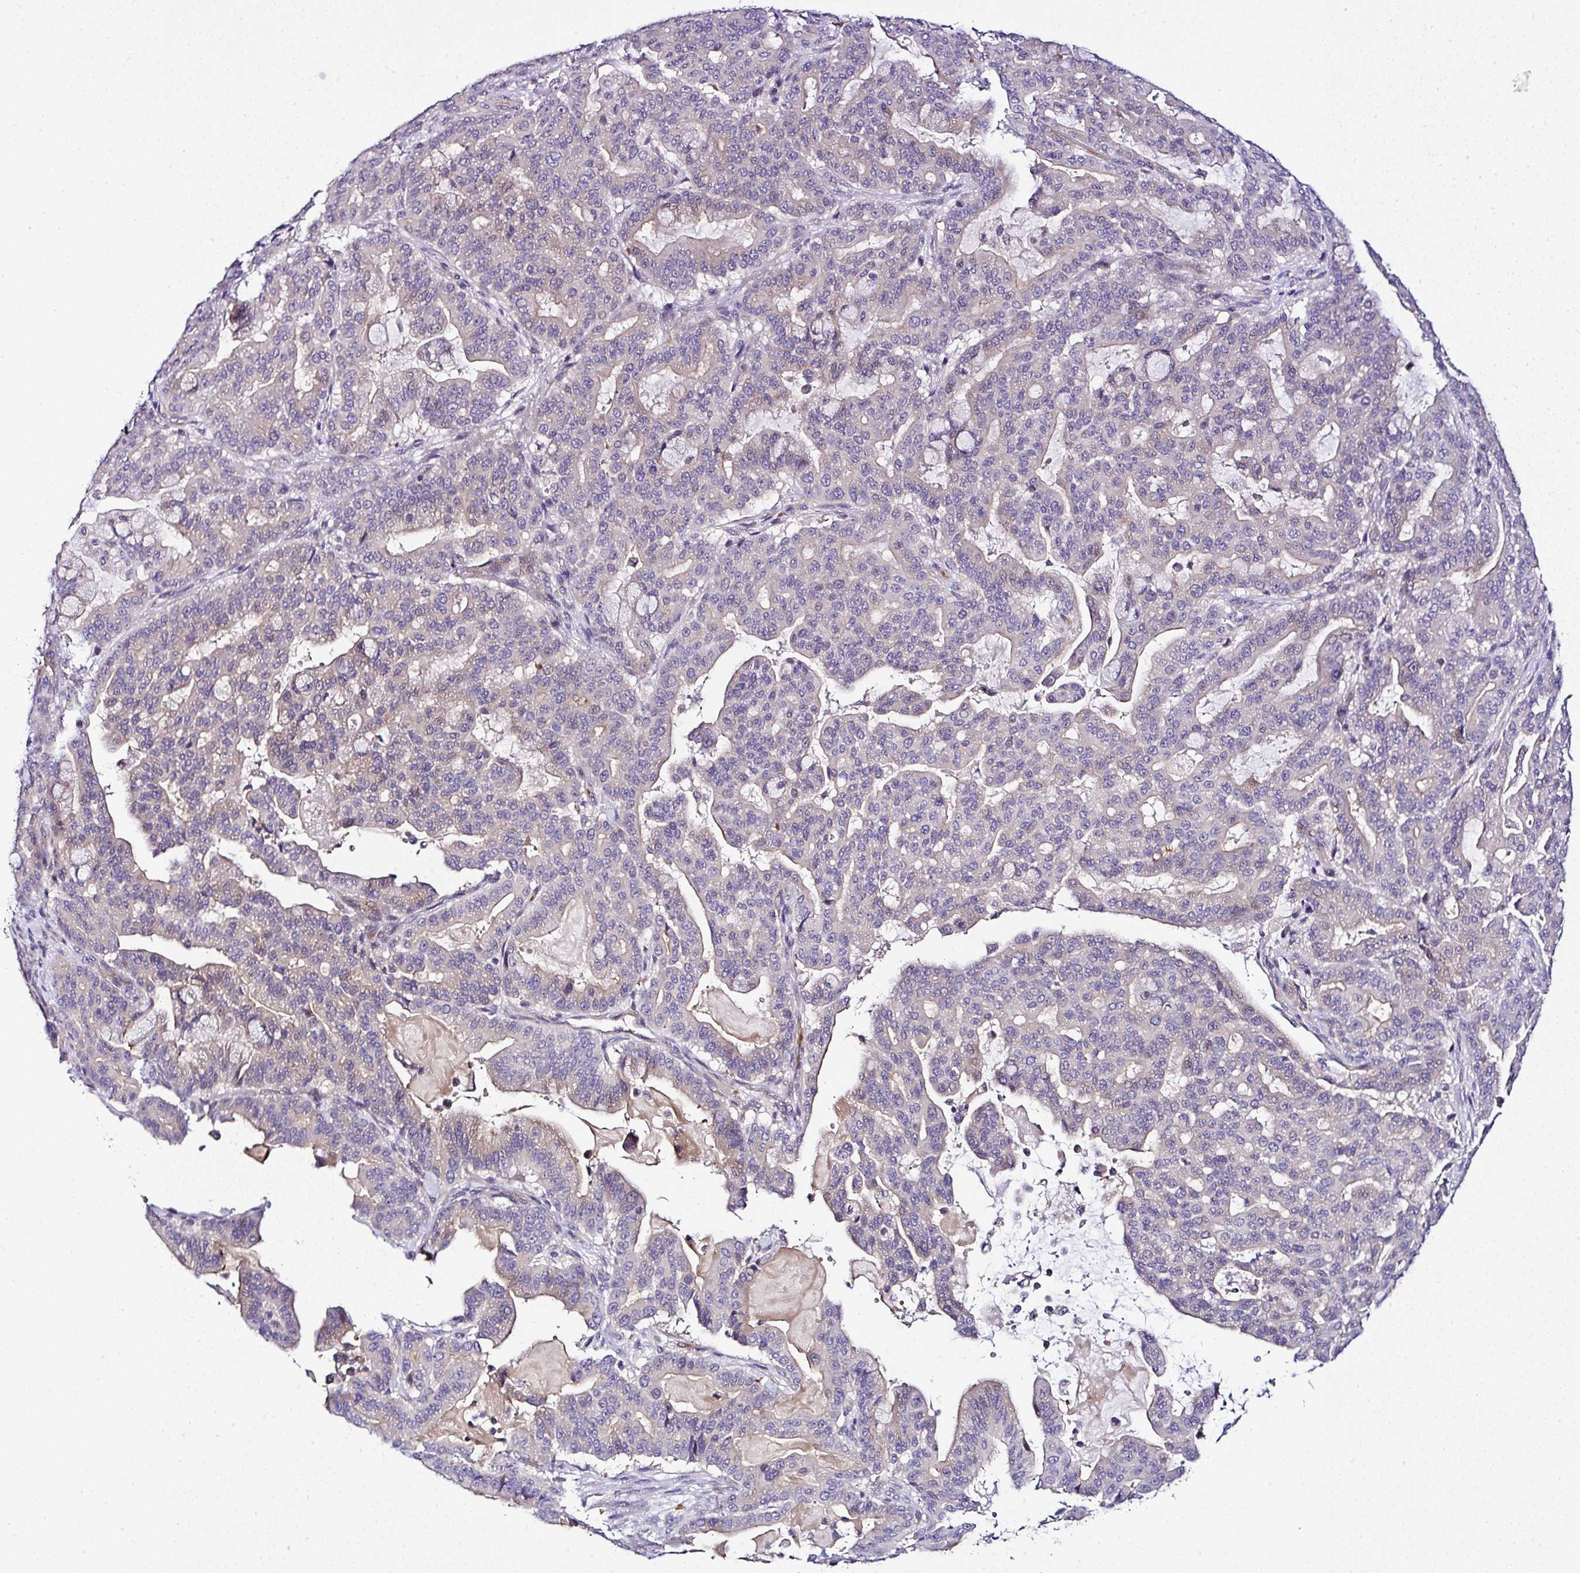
{"staining": {"intensity": "weak", "quantity": "<25%", "location": "cytoplasmic/membranous"}, "tissue": "pancreatic cancer", "cell_type": "Tumor cells", "image_type": "cancer", "snomed": [{"axis": "morphology", "description": "Adenocarcinoma, NOS"}, {"axis": "topography", "description": "Pancreas"}], "caption": "There is no significant staining in tumor cells of pancreatic cancer. The staining was performed using DAB to visualize the protein expression in brown, while the nuclei were stained in blue with hematoxylin (Magnification: 20x).", "gene": "DEPDC5", "patient": {"sex": "male", "age": 63}}